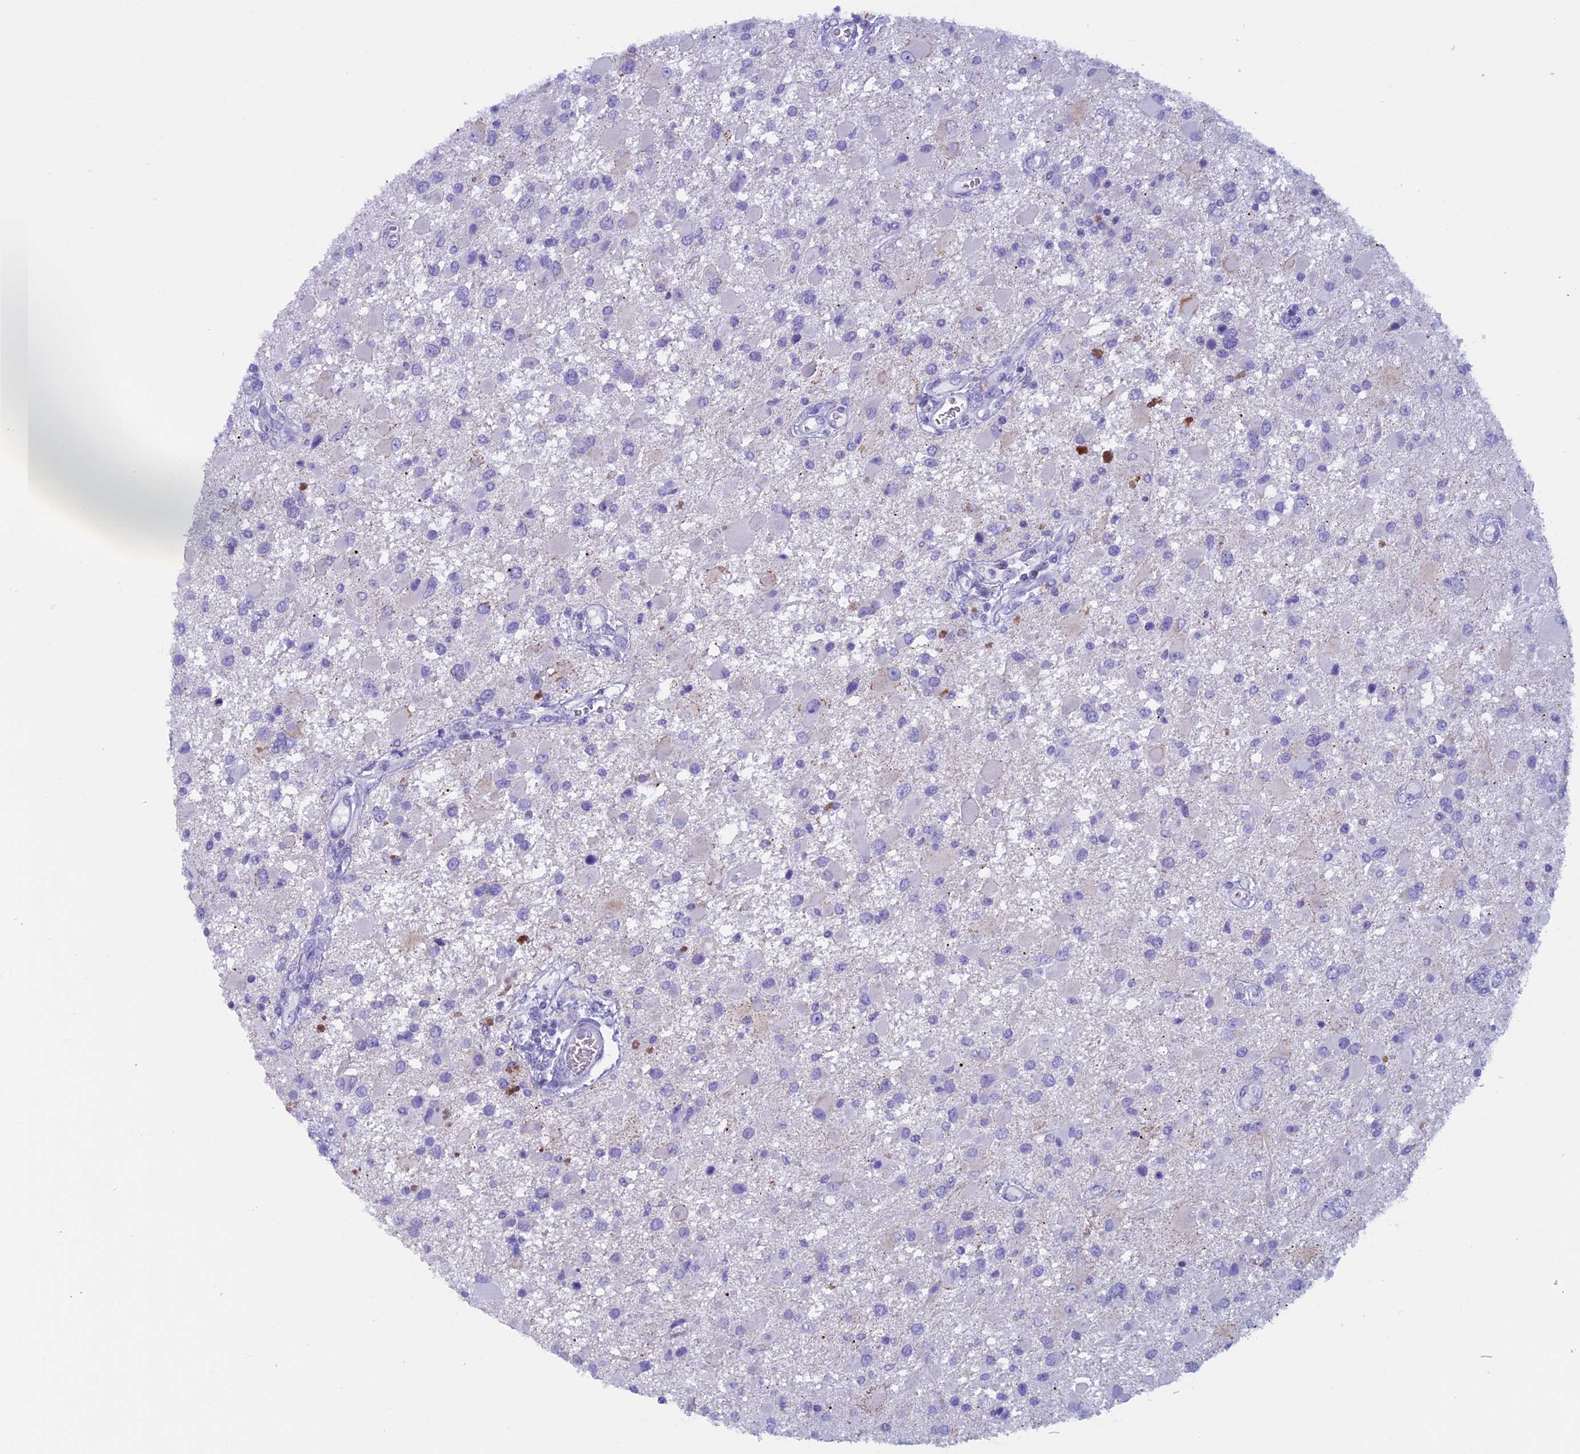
{"staining": {"intensity": "negative", "quantity": "none", "location": "none"}, "tissue": "glioma", "cell_type": "Tumor cells", "image_type": "cancer", "snomed": [{"axis": "morphology", "description": "Glioma, malignant, High grade"}, {"axis": "topography", "description": "Brain"}], "caption": "The immunohistochemistry (IHC) micrograph has no significant expression in tumor cells of malignant glioma (high-grade) tissue. (DAB (3,3'-diaminobenzidine) IHC with hematoxylin counter stain).", "gene": "ZNF563", "patient": {"sex": "male", "age": 53}}